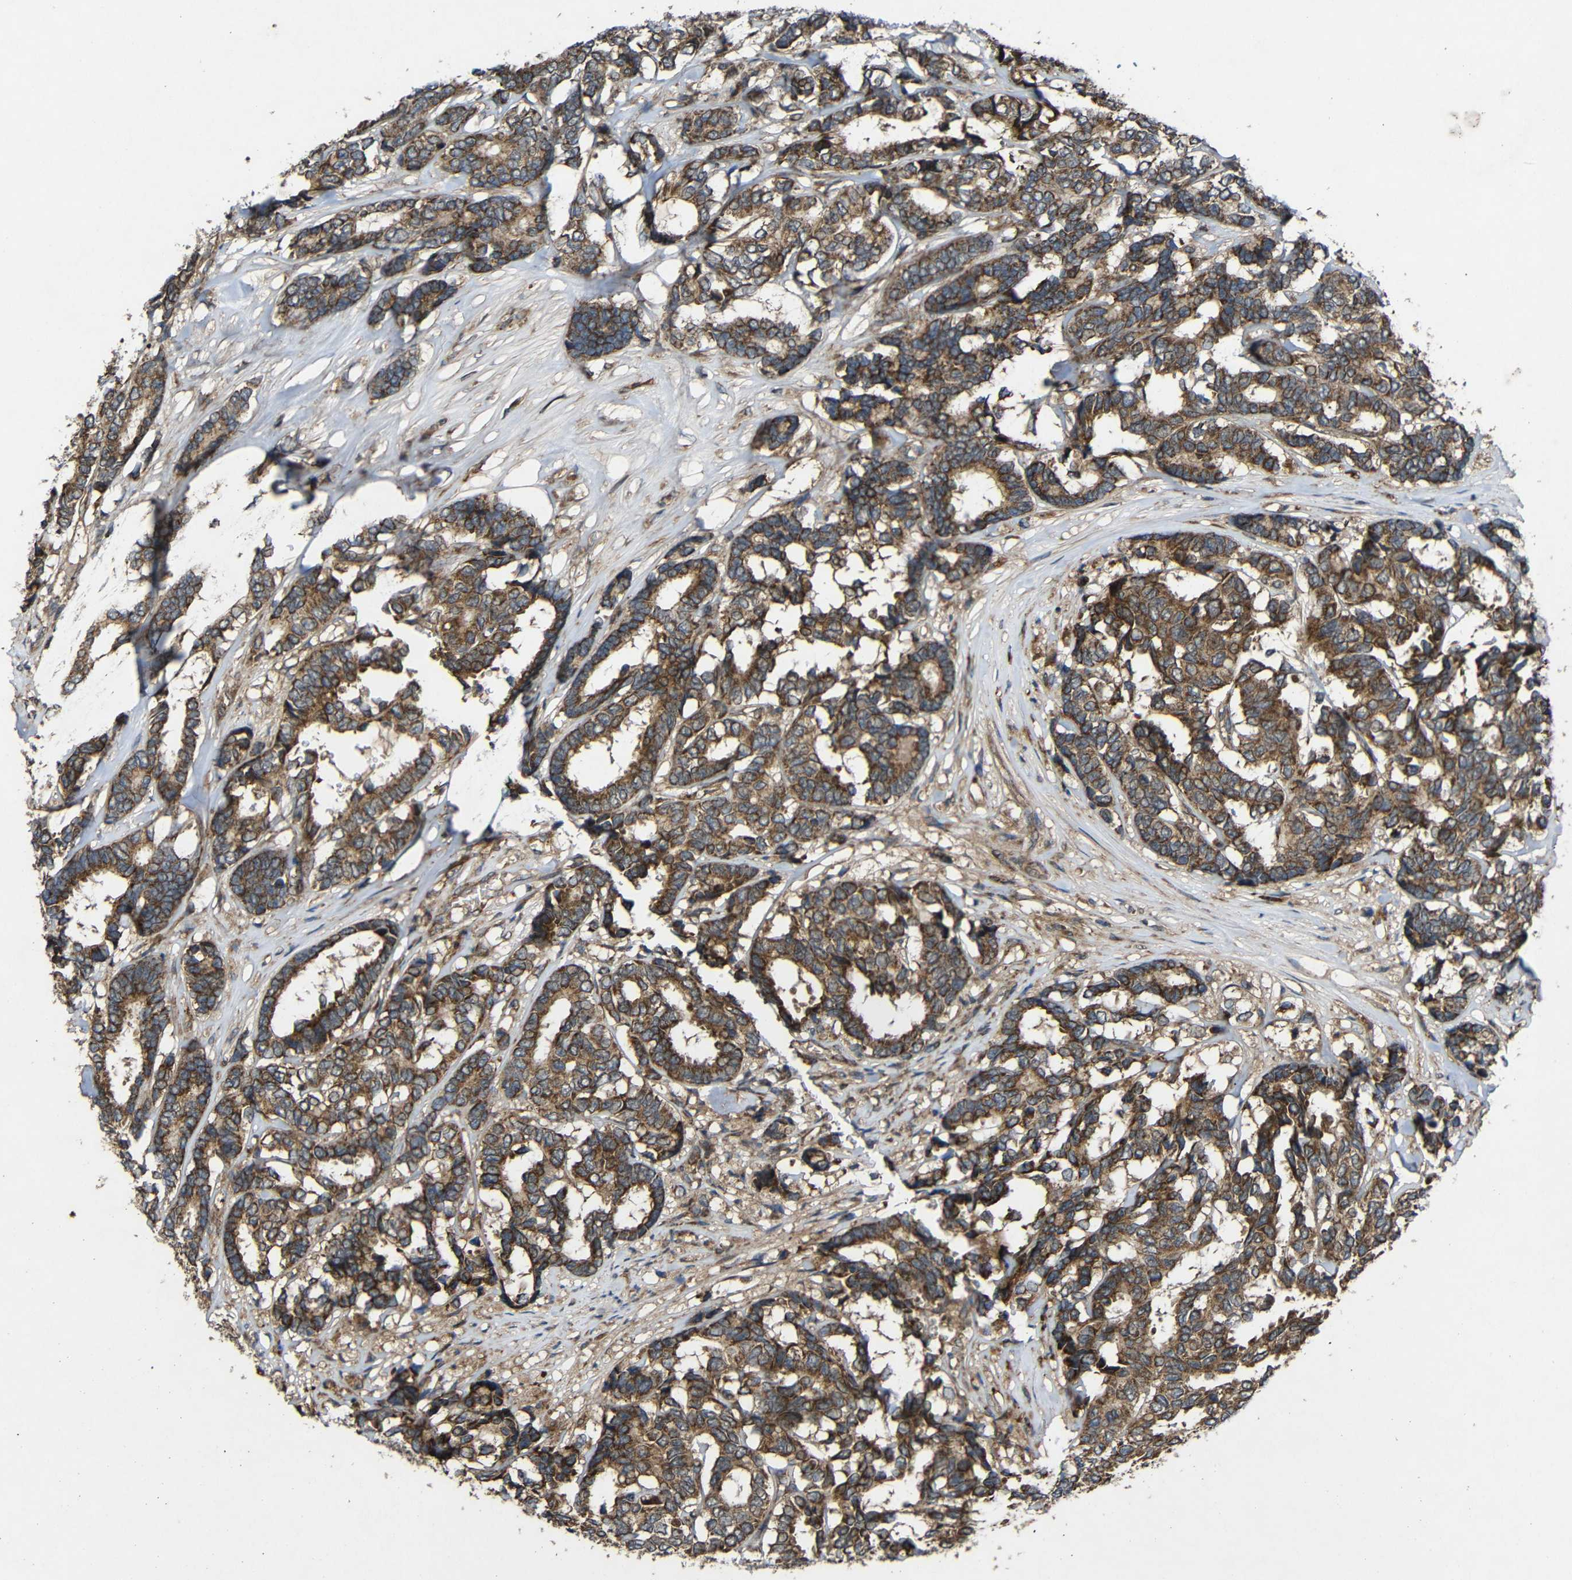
{"staining": {"intensity": "strong", "quantity": ">75%", "location": "cytoplasmic/membranous"}, "tissue": "breast cancer", "cell_type": "Tumor cells", "image_type": "cancer", "snomed": [{"axis": "morphology", "description": "Duct carcinoma"}, {"axis": "topography", "description": "Breast"}], "caption": "Immunohistochemistry (IHC) (DAB (3,3'-diaminobenzidine)) staining of invasive ductal carcinoma (breast) displays strong cytoplasmic/membranous protein staining in about >75% of tumor cells.", "gene": "C1GALT1", "patient": {"sex": "female", "age": 87}}